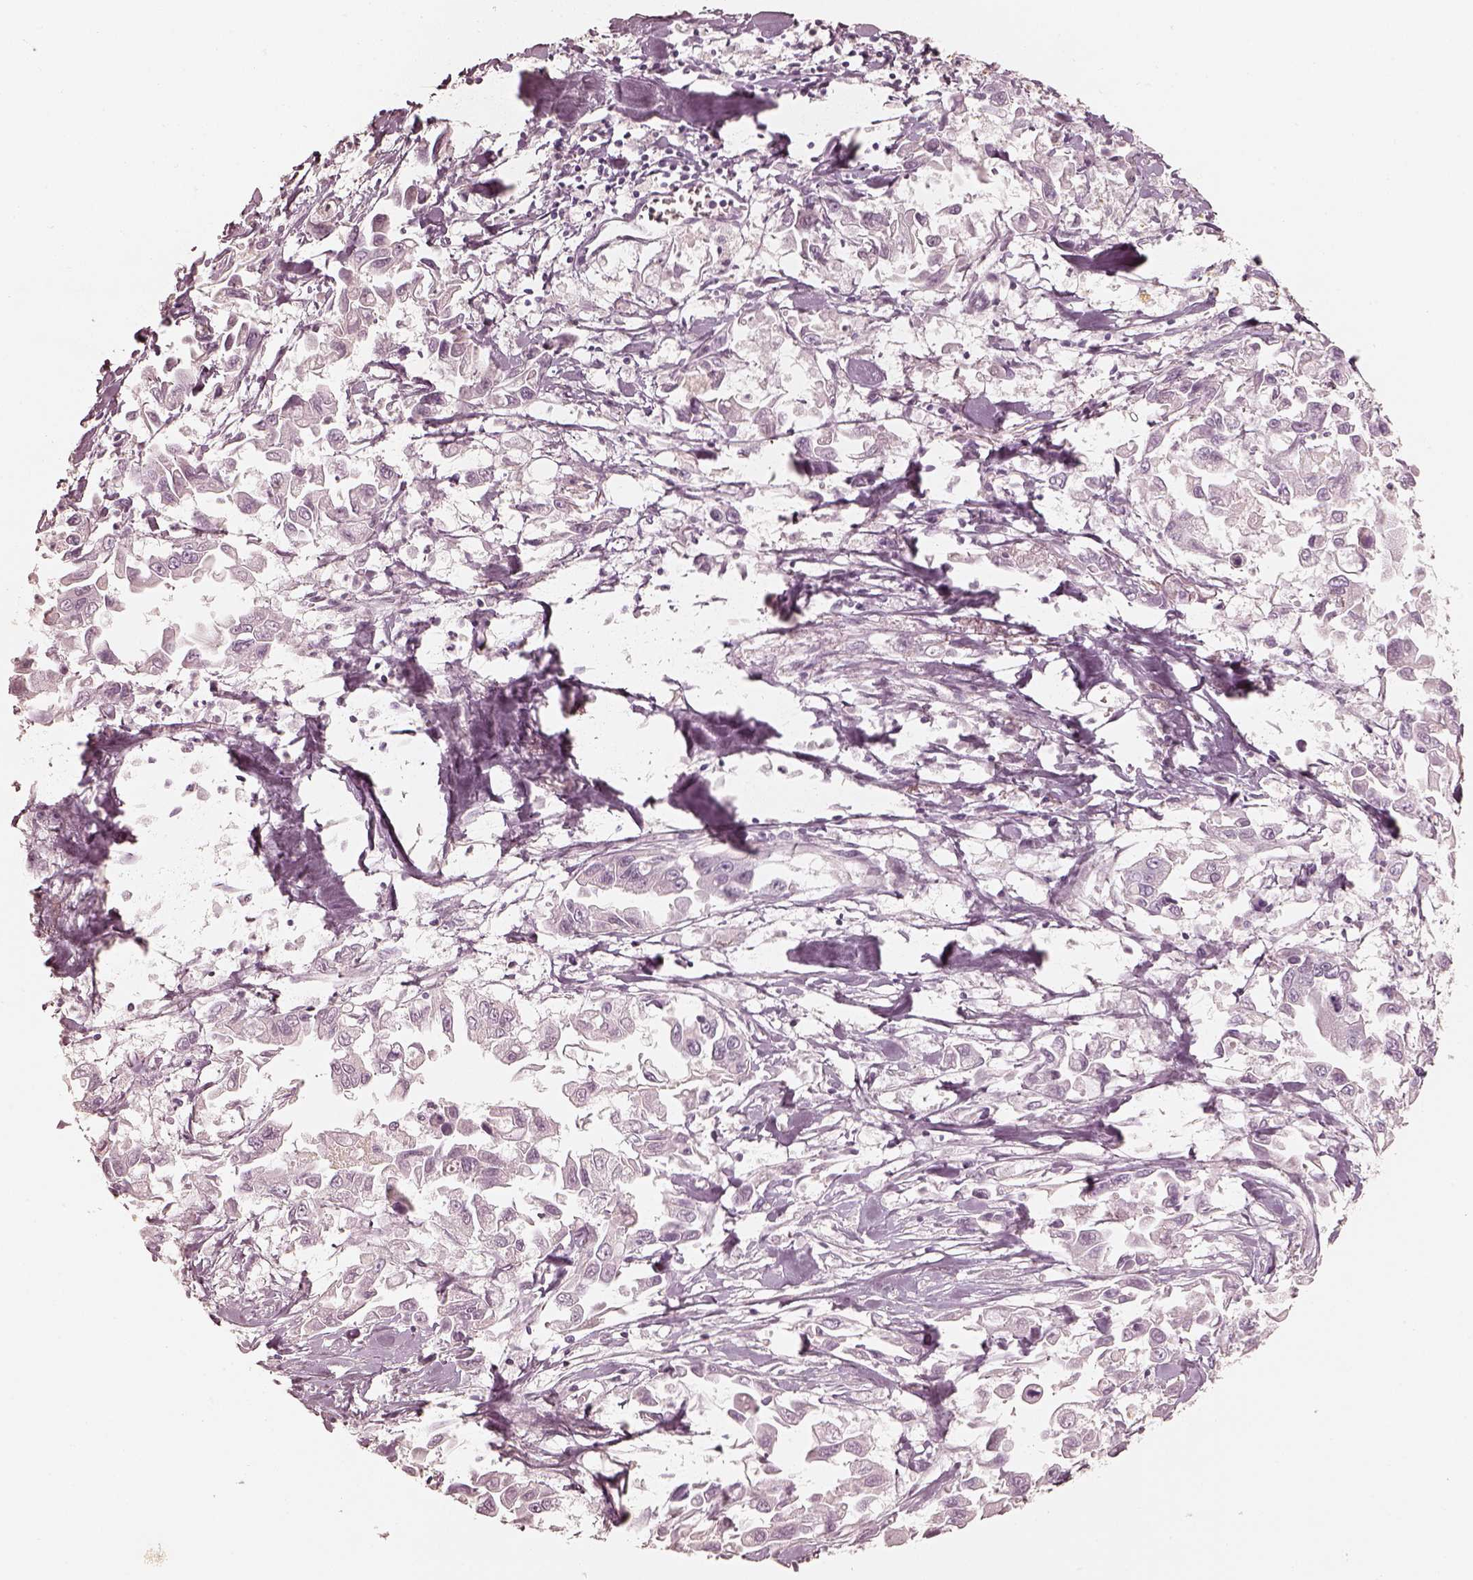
{"staining": {"intensity": "negative", "quantity": "none", "location": "none"}, "tissue": "pancreatic cancer", "cell_type": "Tumor cells", "image_type": "cancer", "snomed": [{"axis": "morphology", "description": "Adenocarcinoma, NOS"}, {"axis": "topography", "description": "Pancreas"}], "caption": "This is an immunohistochemistry (IHC) image of pancreatic cancer (adenocarcinoma). There is no staining in tumor cells.", "gene": "KRT82", "patient": {"sex": "female", "age": 83}}